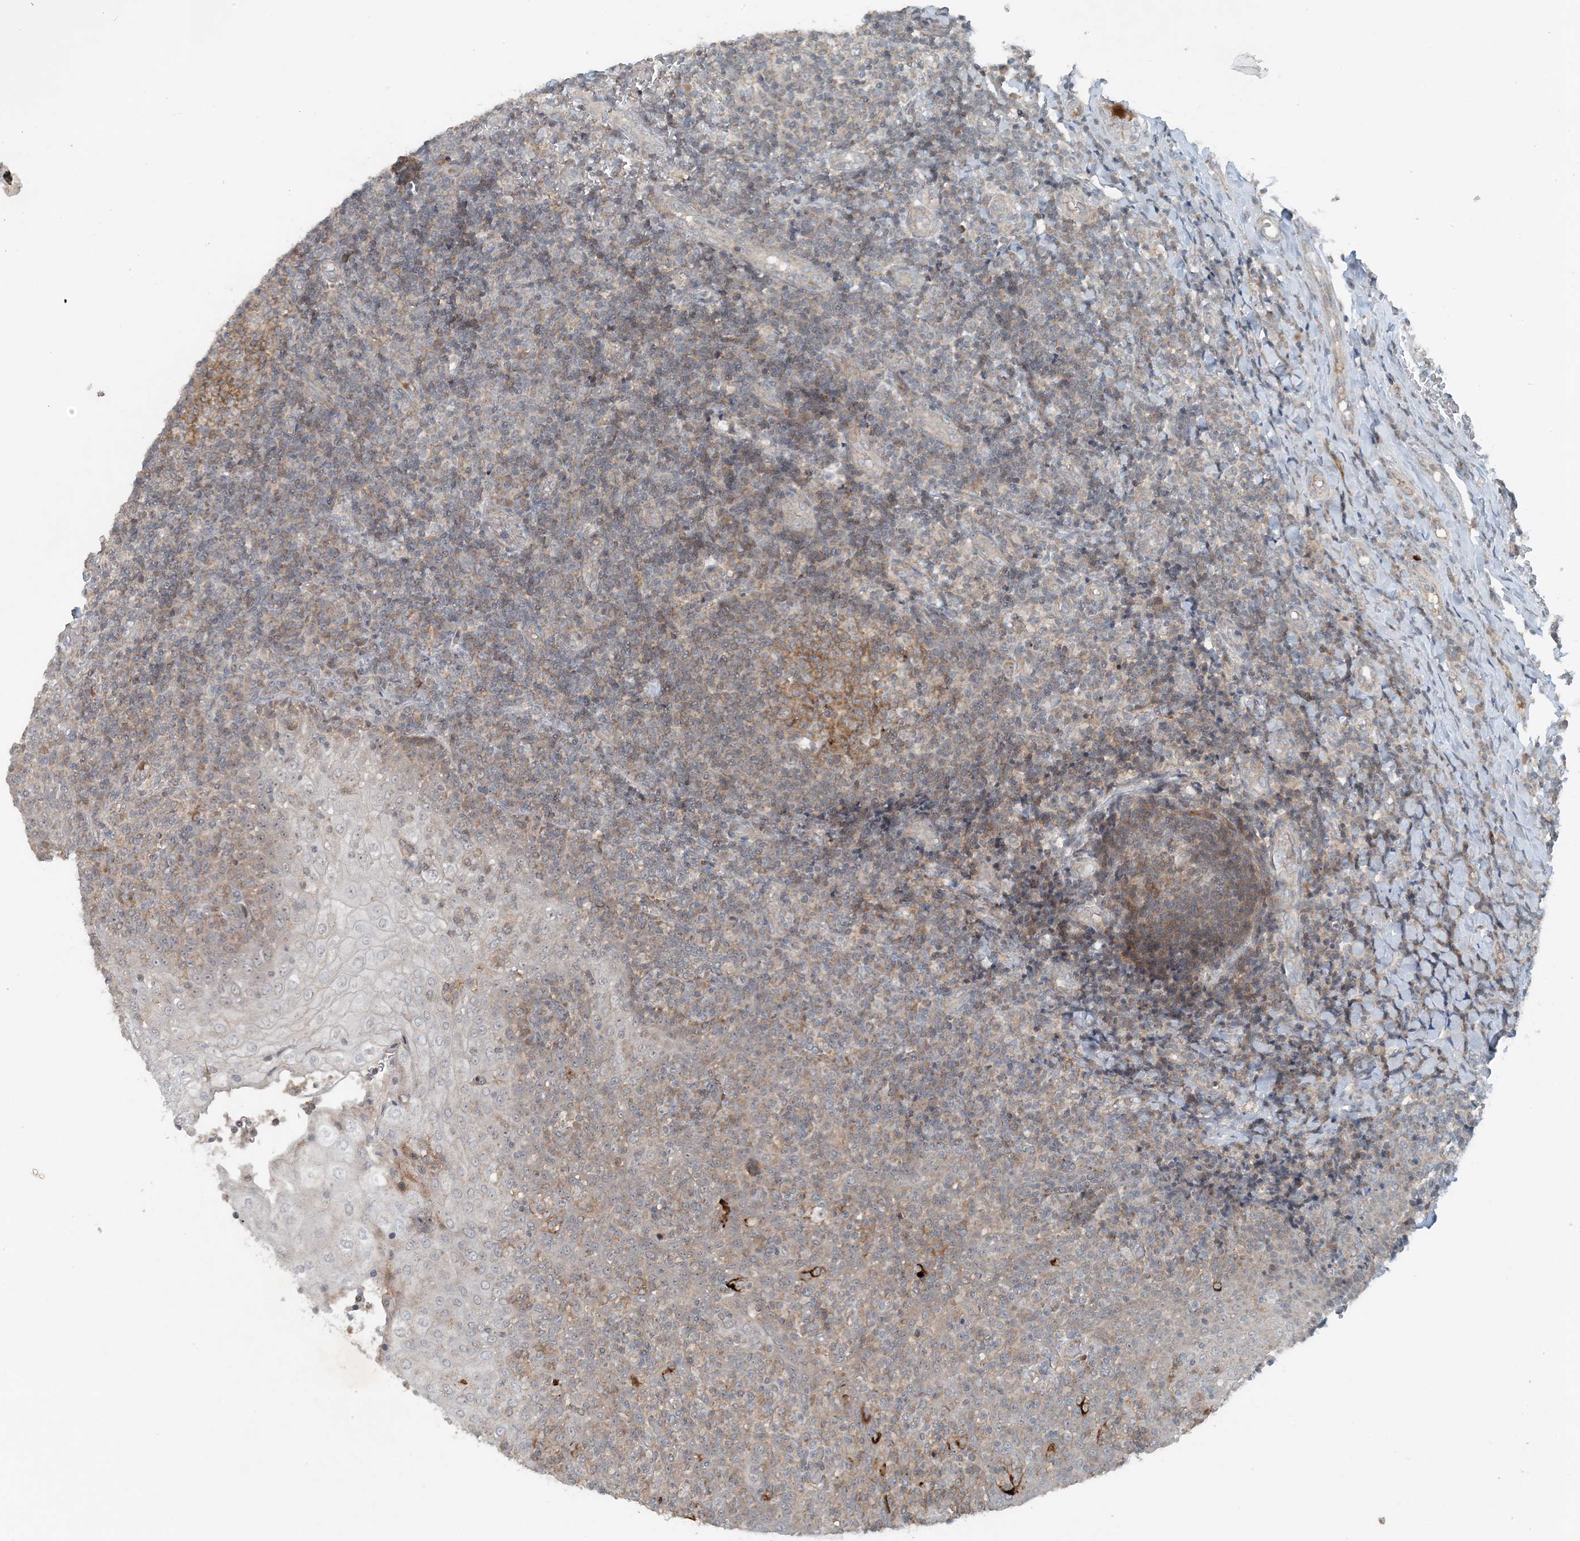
{"staining": {"intensity": "moderate", "quantity": ">75%", "location": "cytoplasmic/membranous"}, "tissue": "tonsil", "cell_type": "Germinal center cells", "image_type": "normal", "snomed": [{"axis": "morphology", "description": "Normal tissue, NOS"}, {"axis": "topography", "description": "Tonsil"}], "caption": "An image of human tonsil stained for a protein displays moderate cytoplasmic/membranous brown staining in germinal center cells.", "gene": "MITD1", "patient": {"sex": "female", "age": 19}}